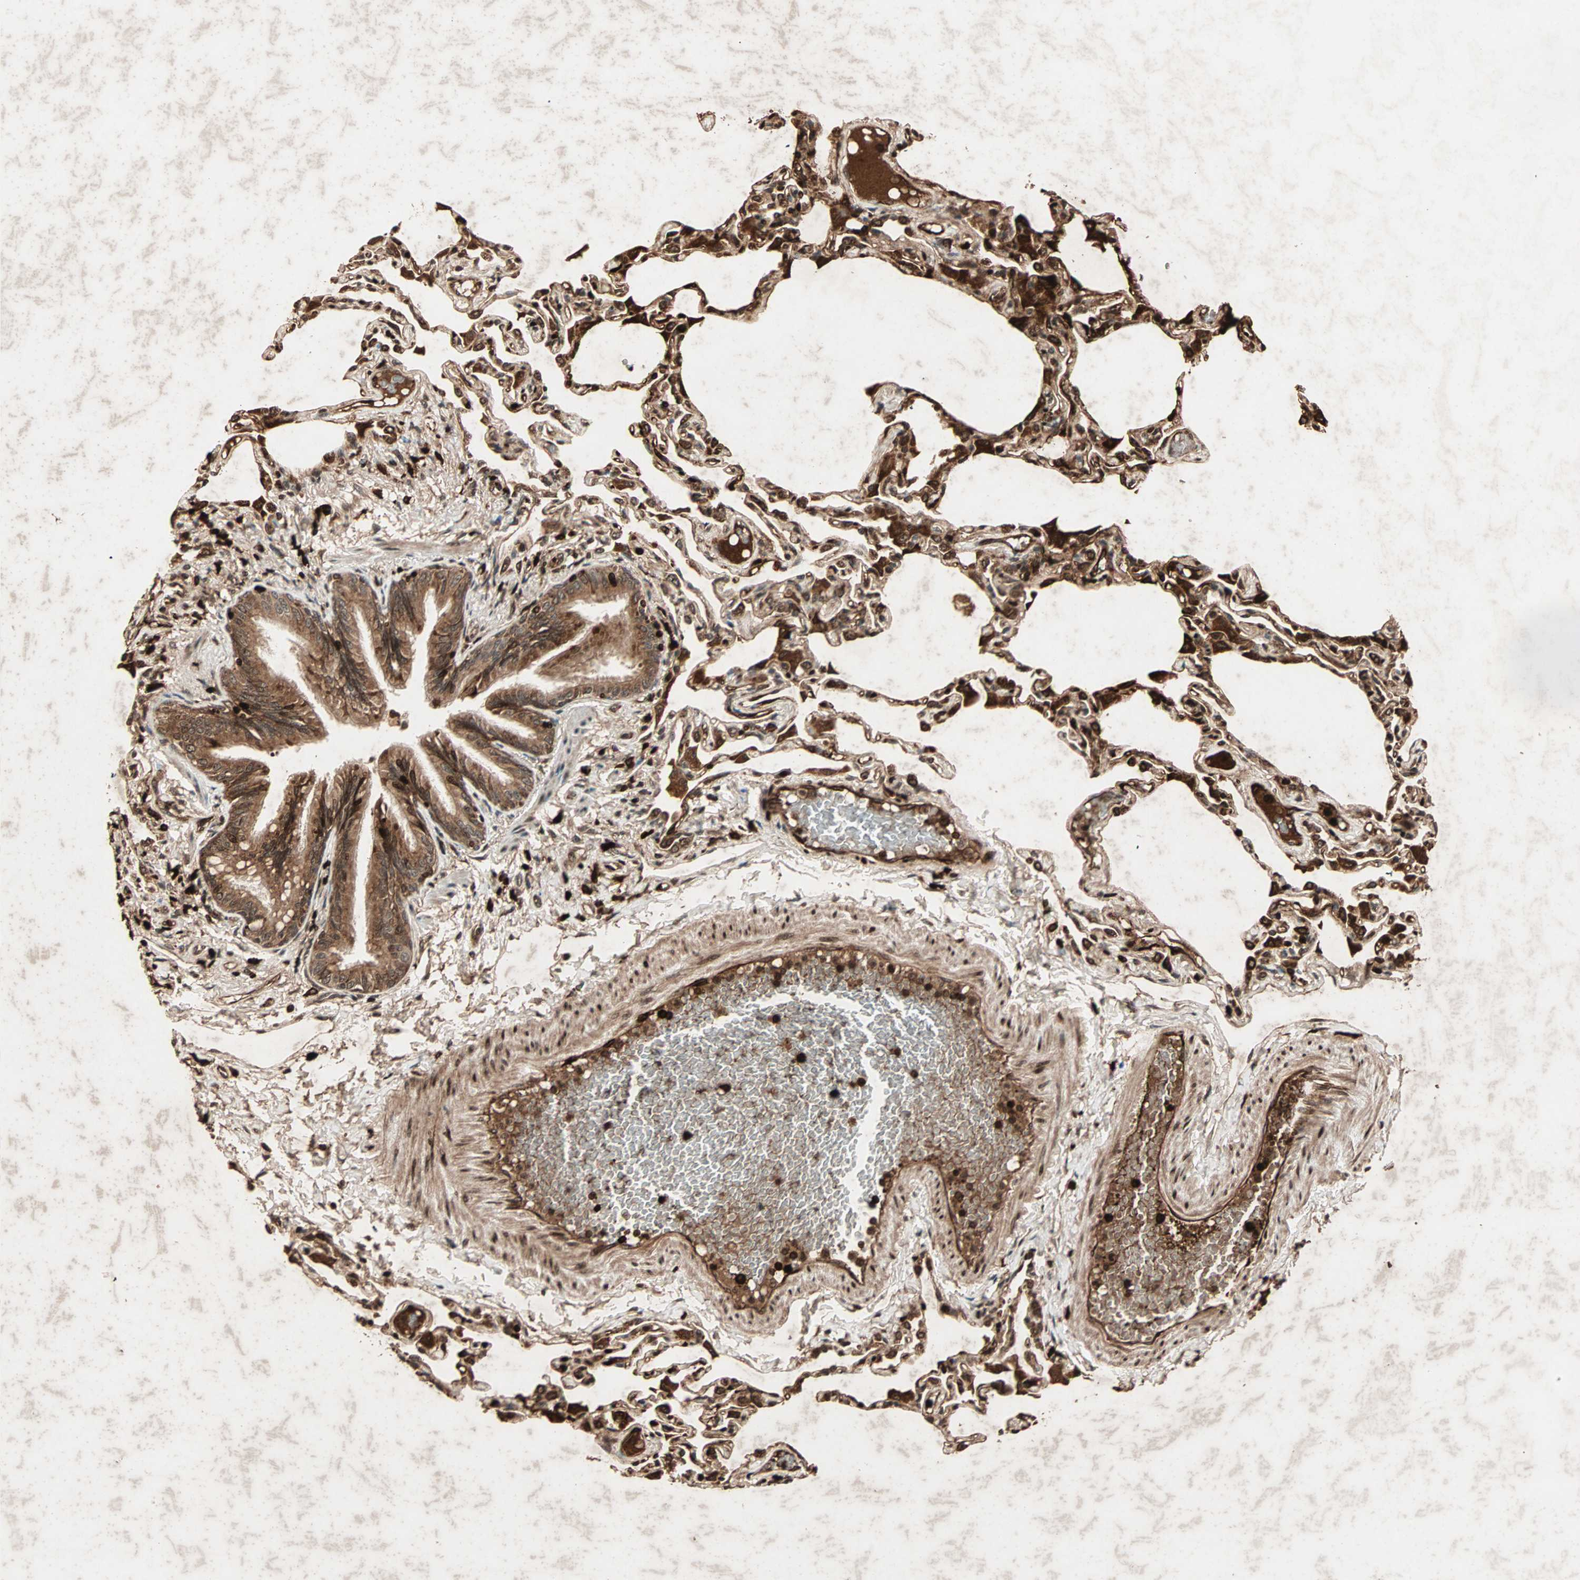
{"staining": {"intensity": "strong", "quantity": ">75%", "location": "cytoplasmic/membranous,nuclear"}, "tissue": "lung", "cell_type": "Alveolar cells", "image_type": "normal", "snomed": [{"axis": "morphology", "description": "Normal tissue, NOS"}, {"axis": "topography", "description": "Lung"}], "caption": "Alveolar cells reveal high levels of strong cytoplasmic/membranous,nuclear staining in approximately >75% of cells in unremarkable human lung.", "gene": "RFFL", "patient": {"sex": "female", "age": 49}}